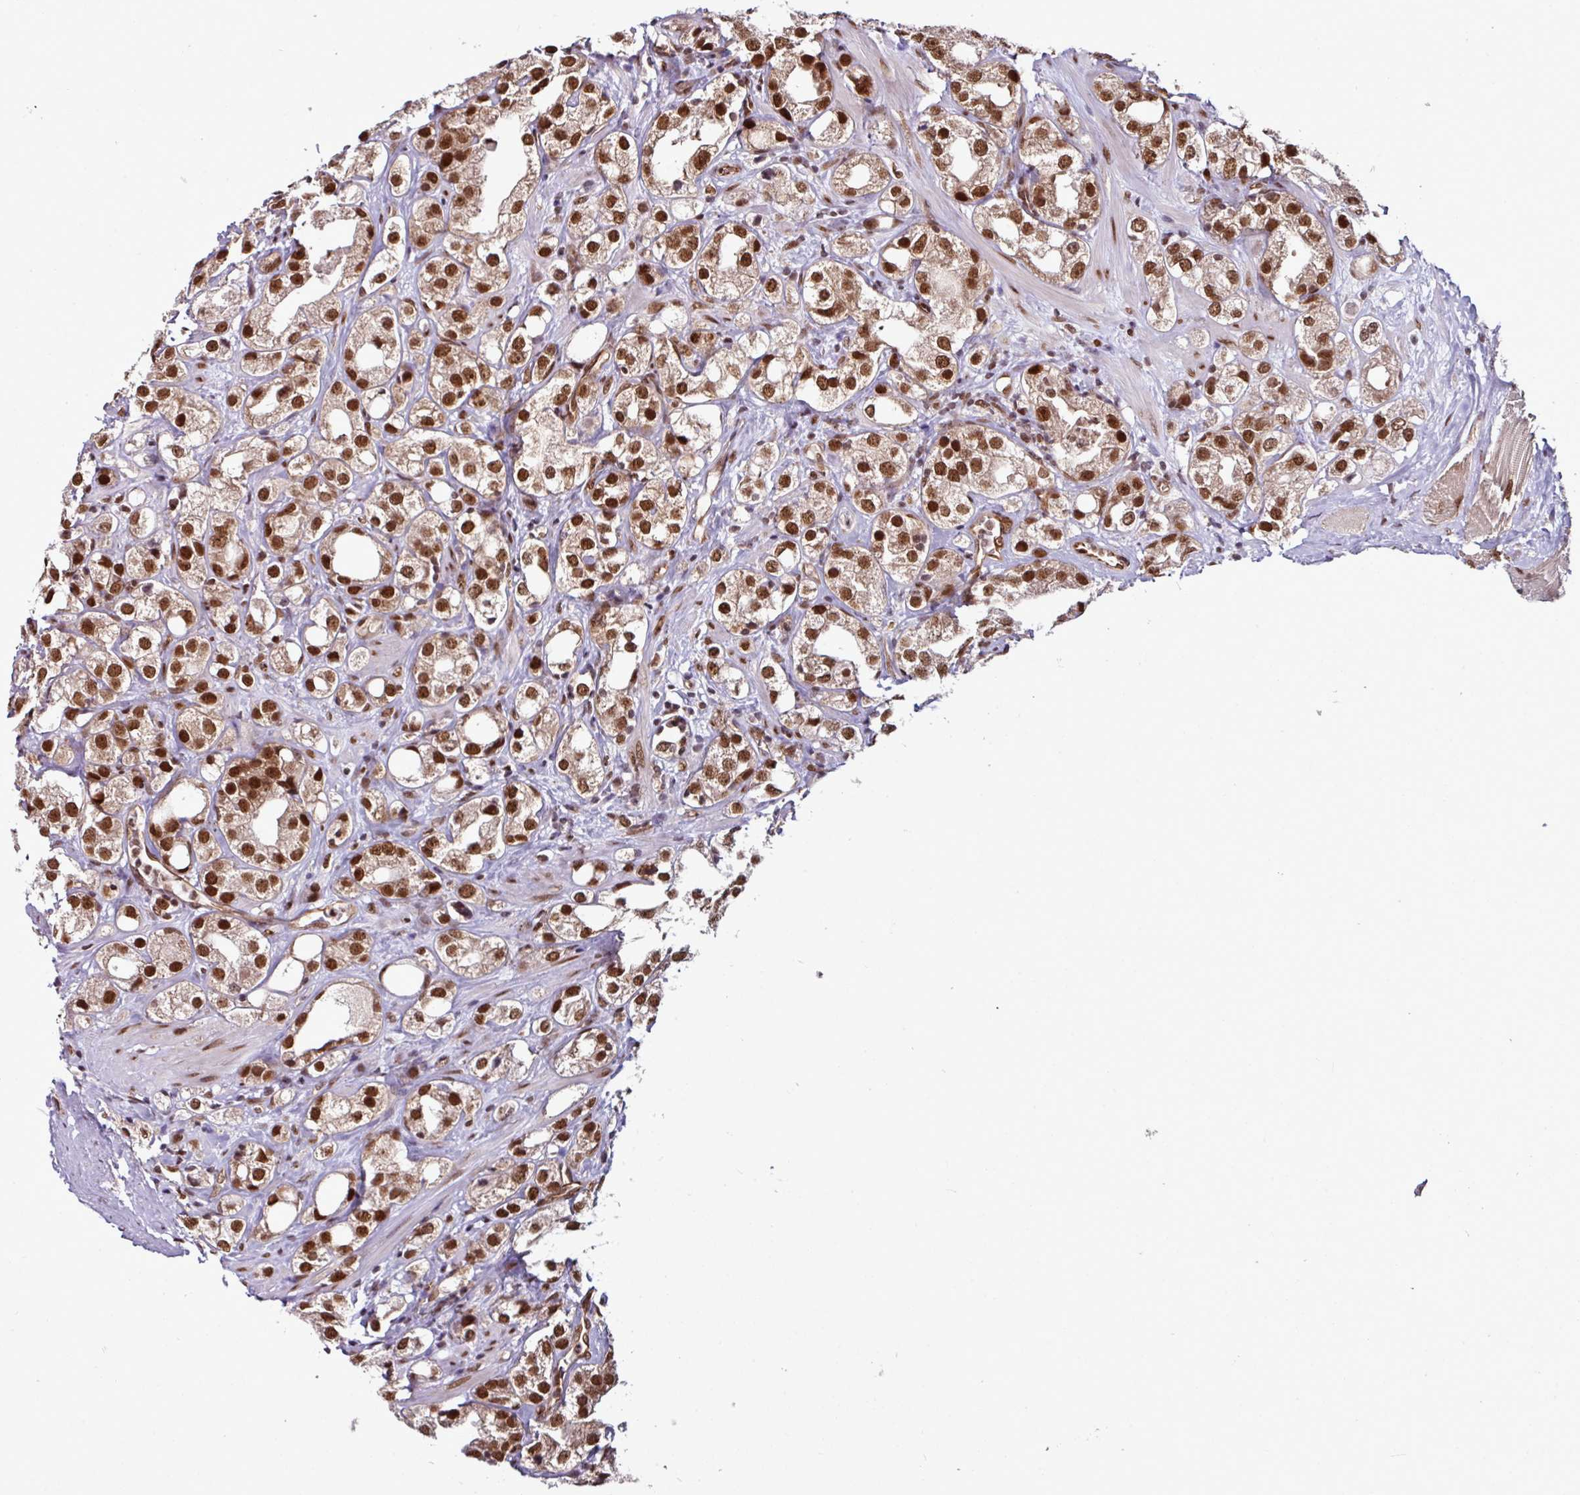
{"staining": {"intensity": "strong", "quantity": ">75%", "location": "cytoplasmic/membranous,nuclear"}, "tissue": "prostate cancer", "cell_type": "Tumor cells", "image_type": "cancer", "snomed": [{"axis": "morphology", "description": "Adenocarcinoma, NOS"}, {"axis": "topography", "description": "Prostate"}], "caption": "This photomicrograph reveals immunohistochemistry staining of adenocarcinoma (prostate), with high strong cytoplasmic/membranous and nuclear staining in approximately >75% of tumor cells.", "gene": "MORF4L2", "patient": {"sex": "male", "age": 79}}